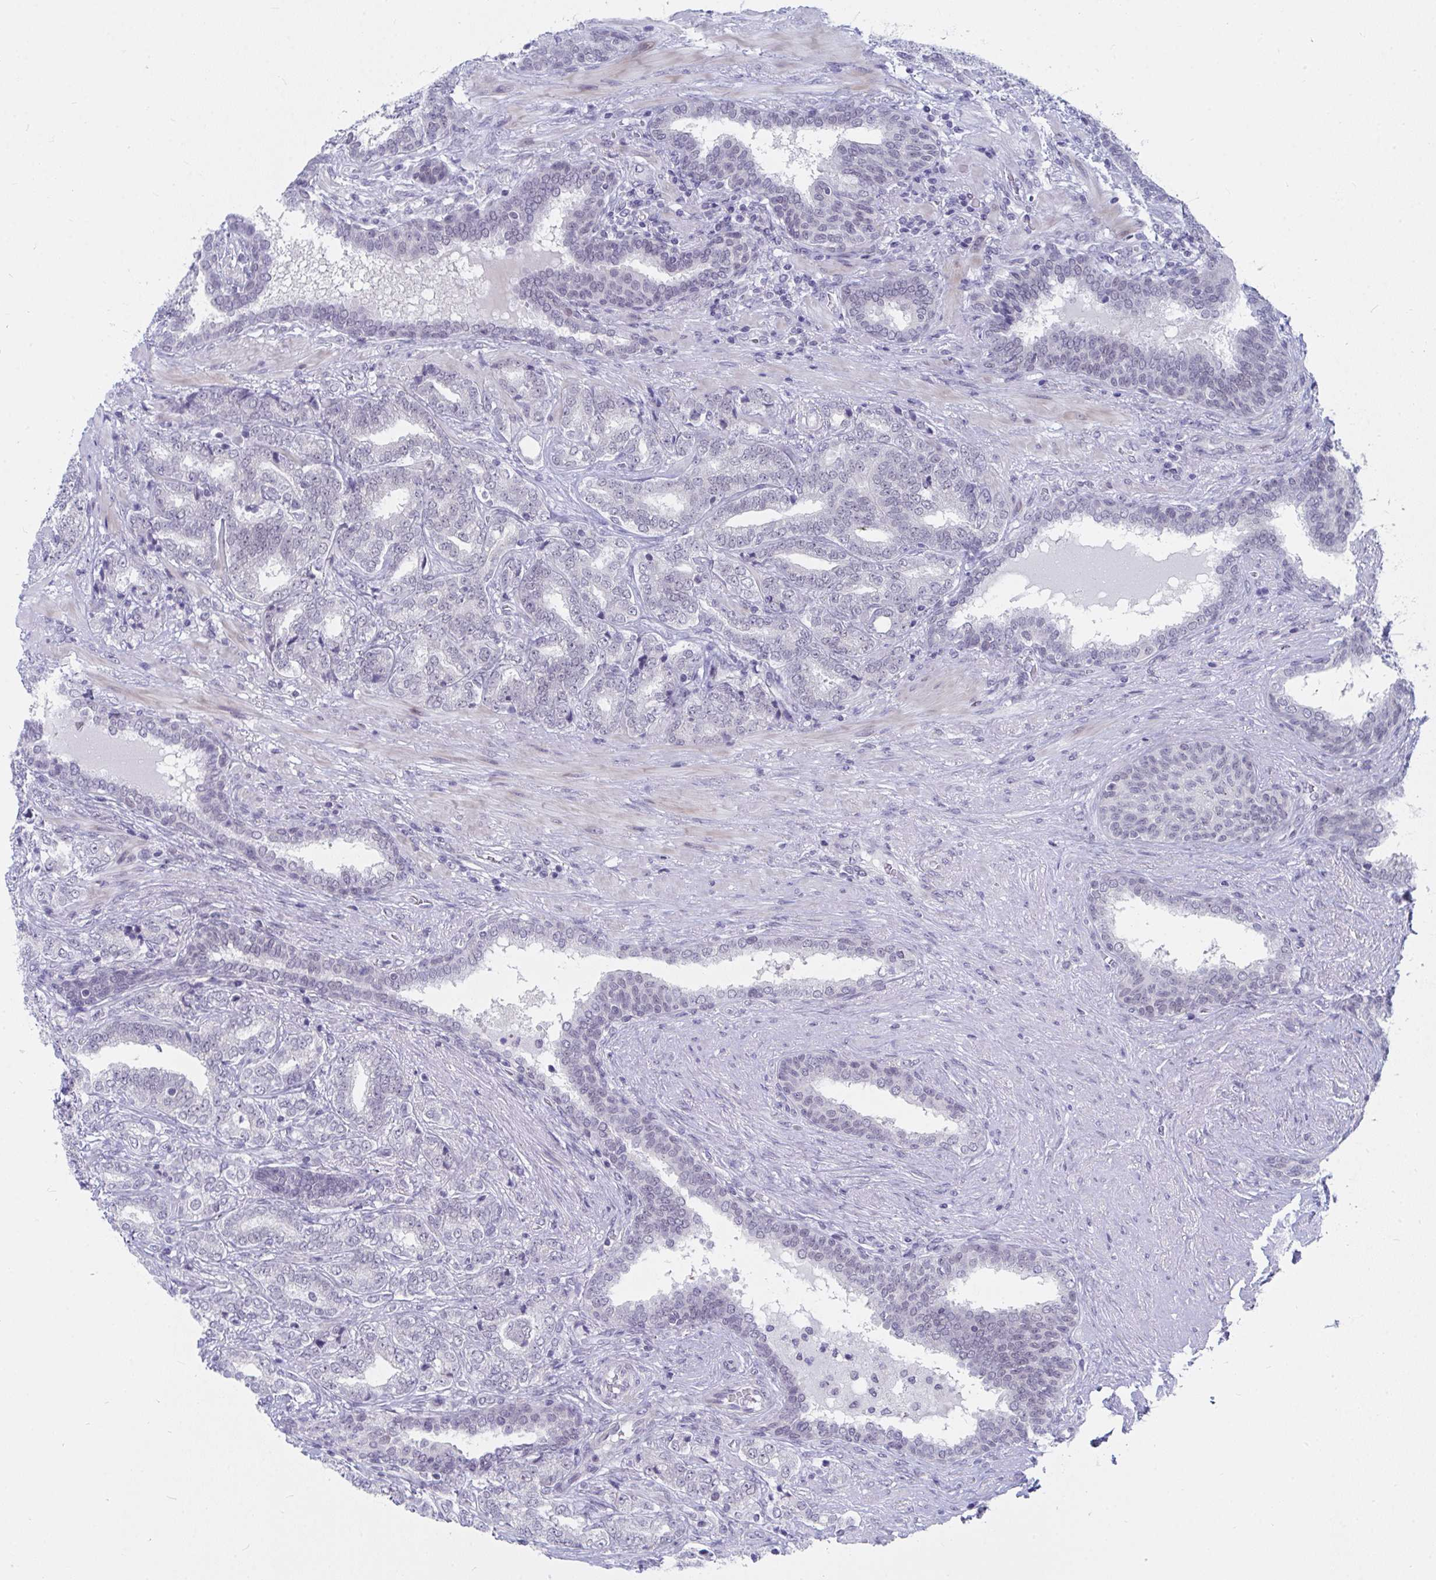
{"staining": {"intensity": "negative", "quantity": "none", "location": "none"}, "tissue": "prostate cancer", "cell_type": "Tumor cells", "image_type": "cancer", "snomed": [{"axis": "morphology", "description": "Adenocarcinoma, High grade"}, {"axis": "topography", "description": "Prostate"}], "caption": "Prostate cancer was stained to show a protein in brown. There is no significant positivity in tumor cells. (DAB (3,3'-diaminobenzidine) immunohistochemistry, high magnification).", "gene": "DAOA", "patient": {"sex": "male", "age": 72}}